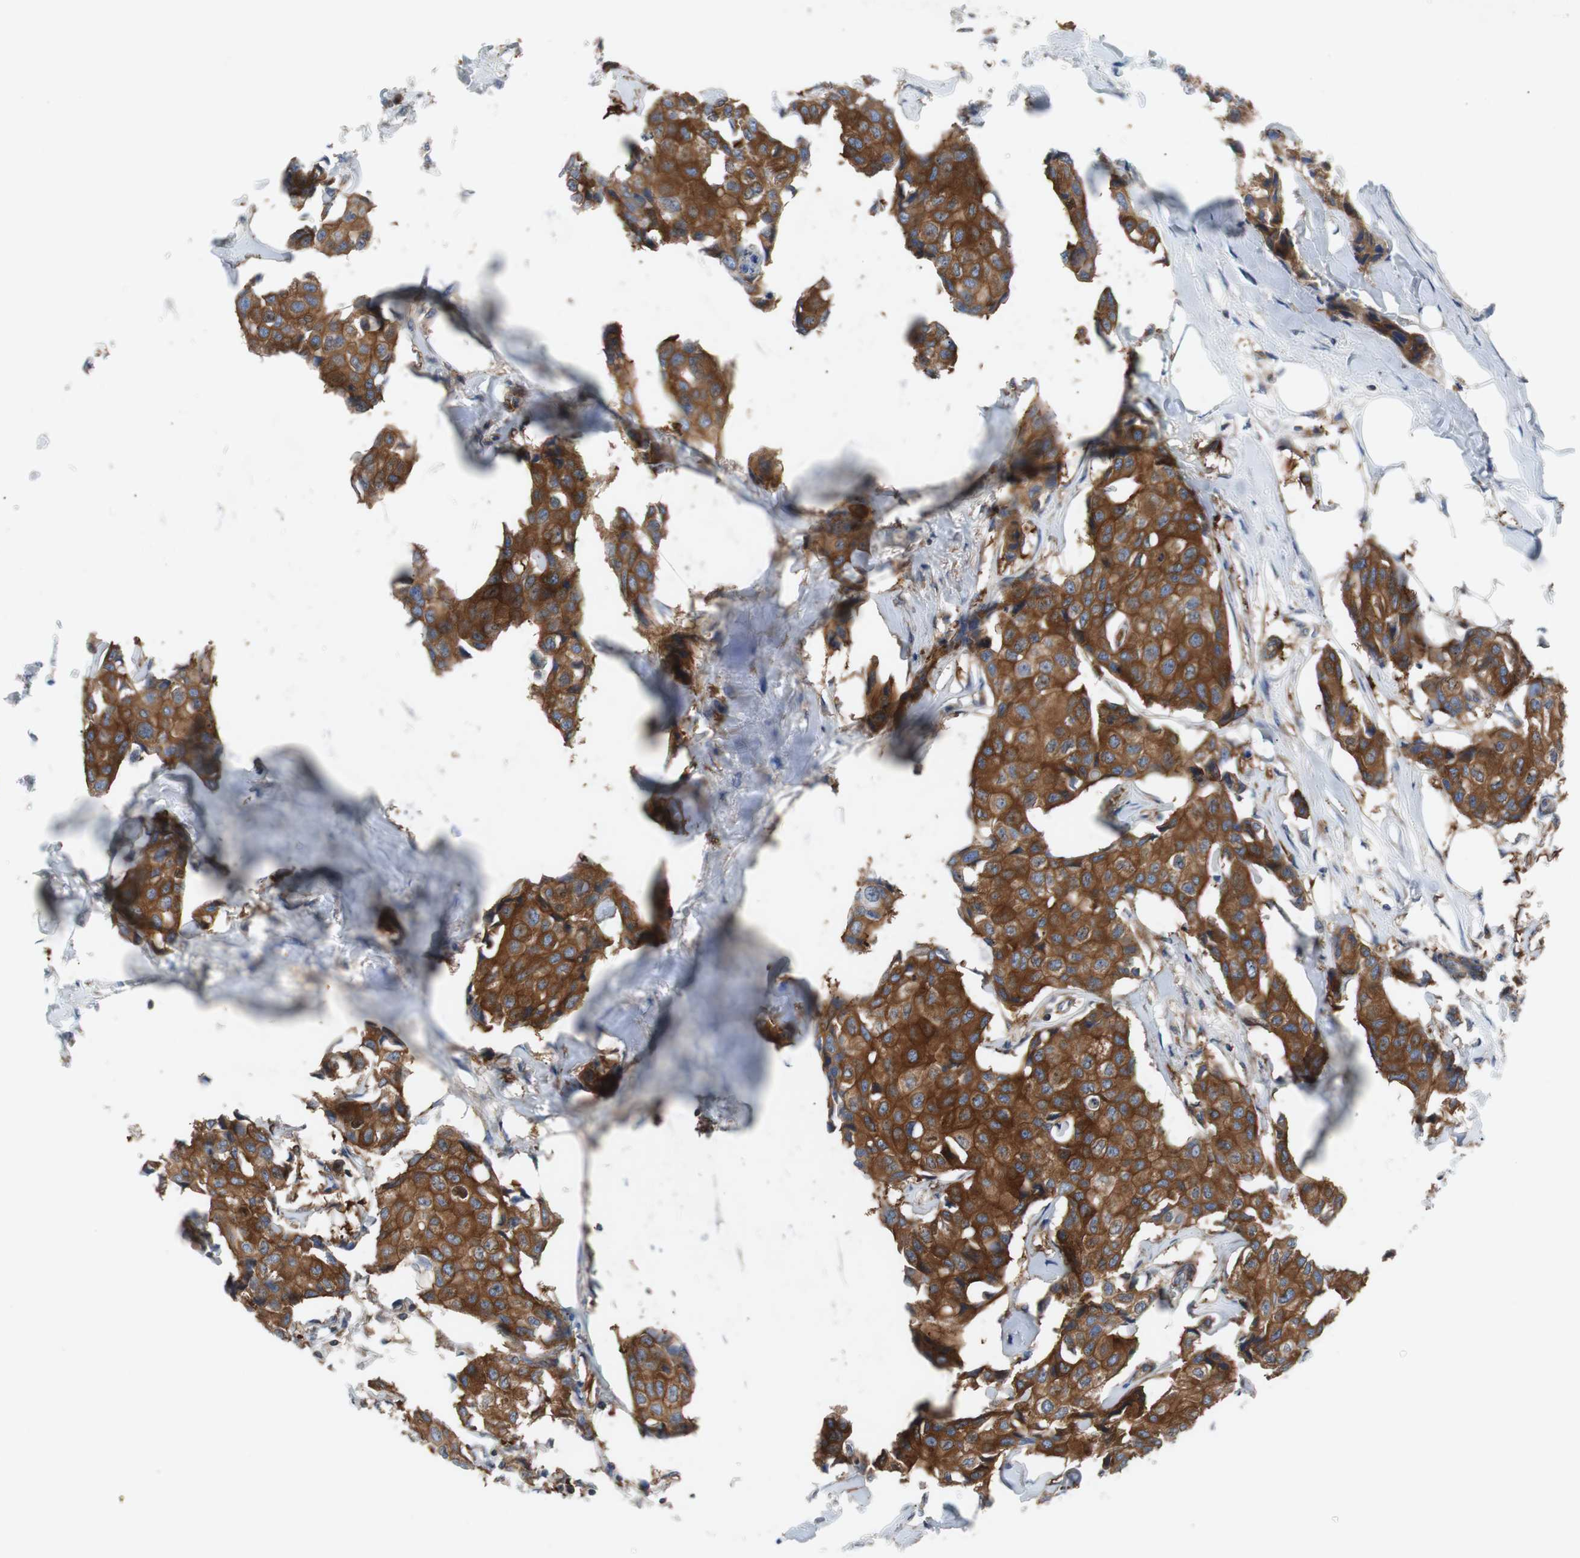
{"staining": {"intensity": "strong", "quantity": ">75%", "location": "cytoplasmic/membranous"}, "tissue": "breast cancer", "cell_type": "Tumor cells", "image_type": "cancer", "snomed": [{"axis": "morphology", "description": "Duct carcinoma"}, {"axis": "topography", "description": "Breast"}], "caption": "Strong cytoplasmic/membranous expression is identified in approximately >75% of tumor cells in breast invasive ductal carcinoma. The protein of interest is shown in brown color, while the nuclei are stained blue.", "gene": "GYS1", "patient": {"sex": "female", "age": 80}}